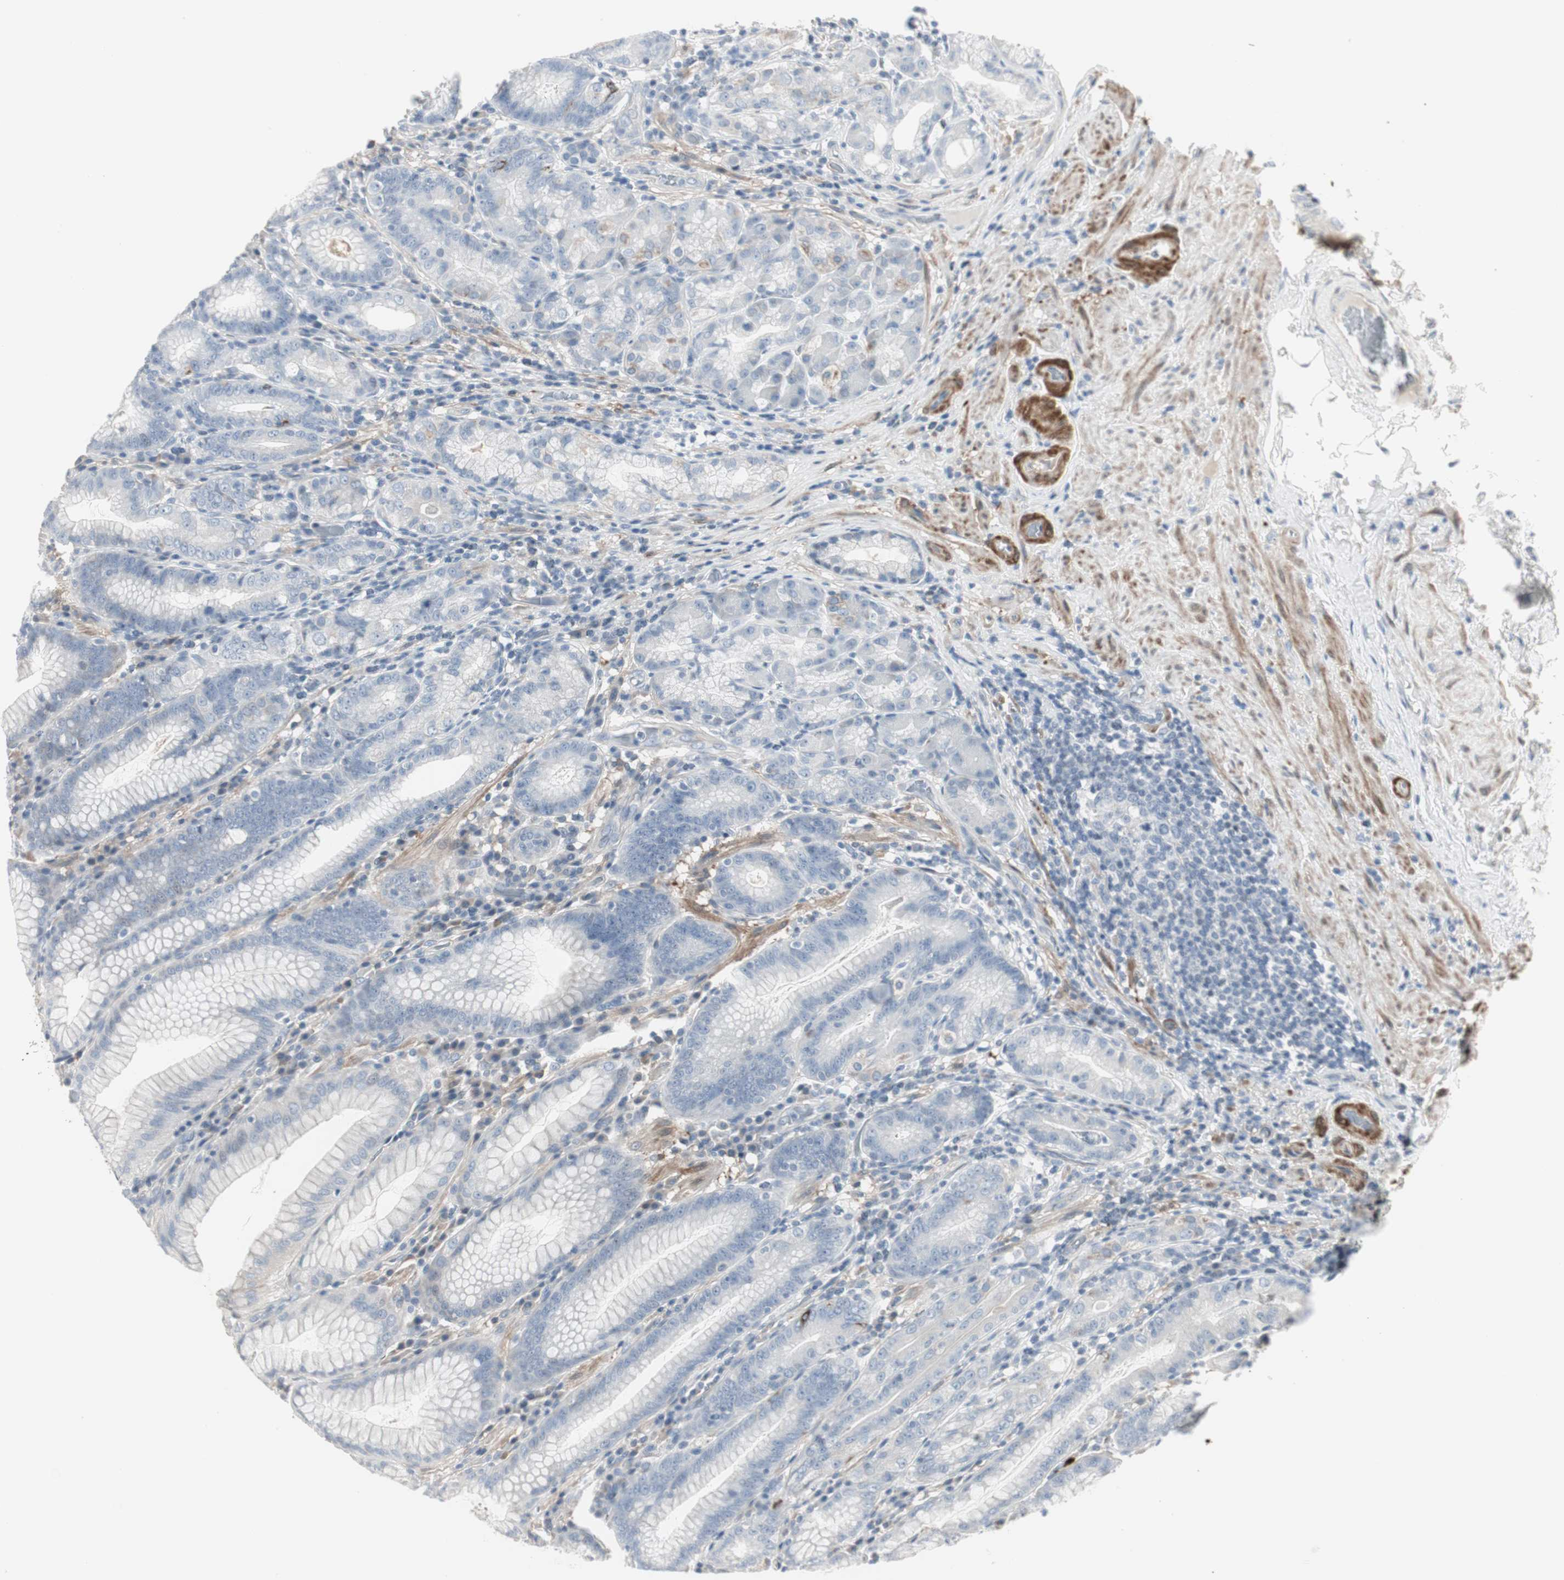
{"staining": {"intensity": "negative", "quantity": "none", "location": "none"}, "tissue": "stomach", "cell_type": "Glandular cells", "image_type": "normal", "snomed": [{"axis": "morphology", "description": "Normal tissue, NOS"}, {"axis": "topography", "description": "Stomach, lower"}], "caption": "This is a micrograph of immunohistochemistry staining of unremarkable stomach, which shows no staining in glandular cells. (DAB immunohistochemistry visualized using brightfield microscopy, high magnification).", "gene": "DMPK", "patient": {"sex": "female", "age": 76}}